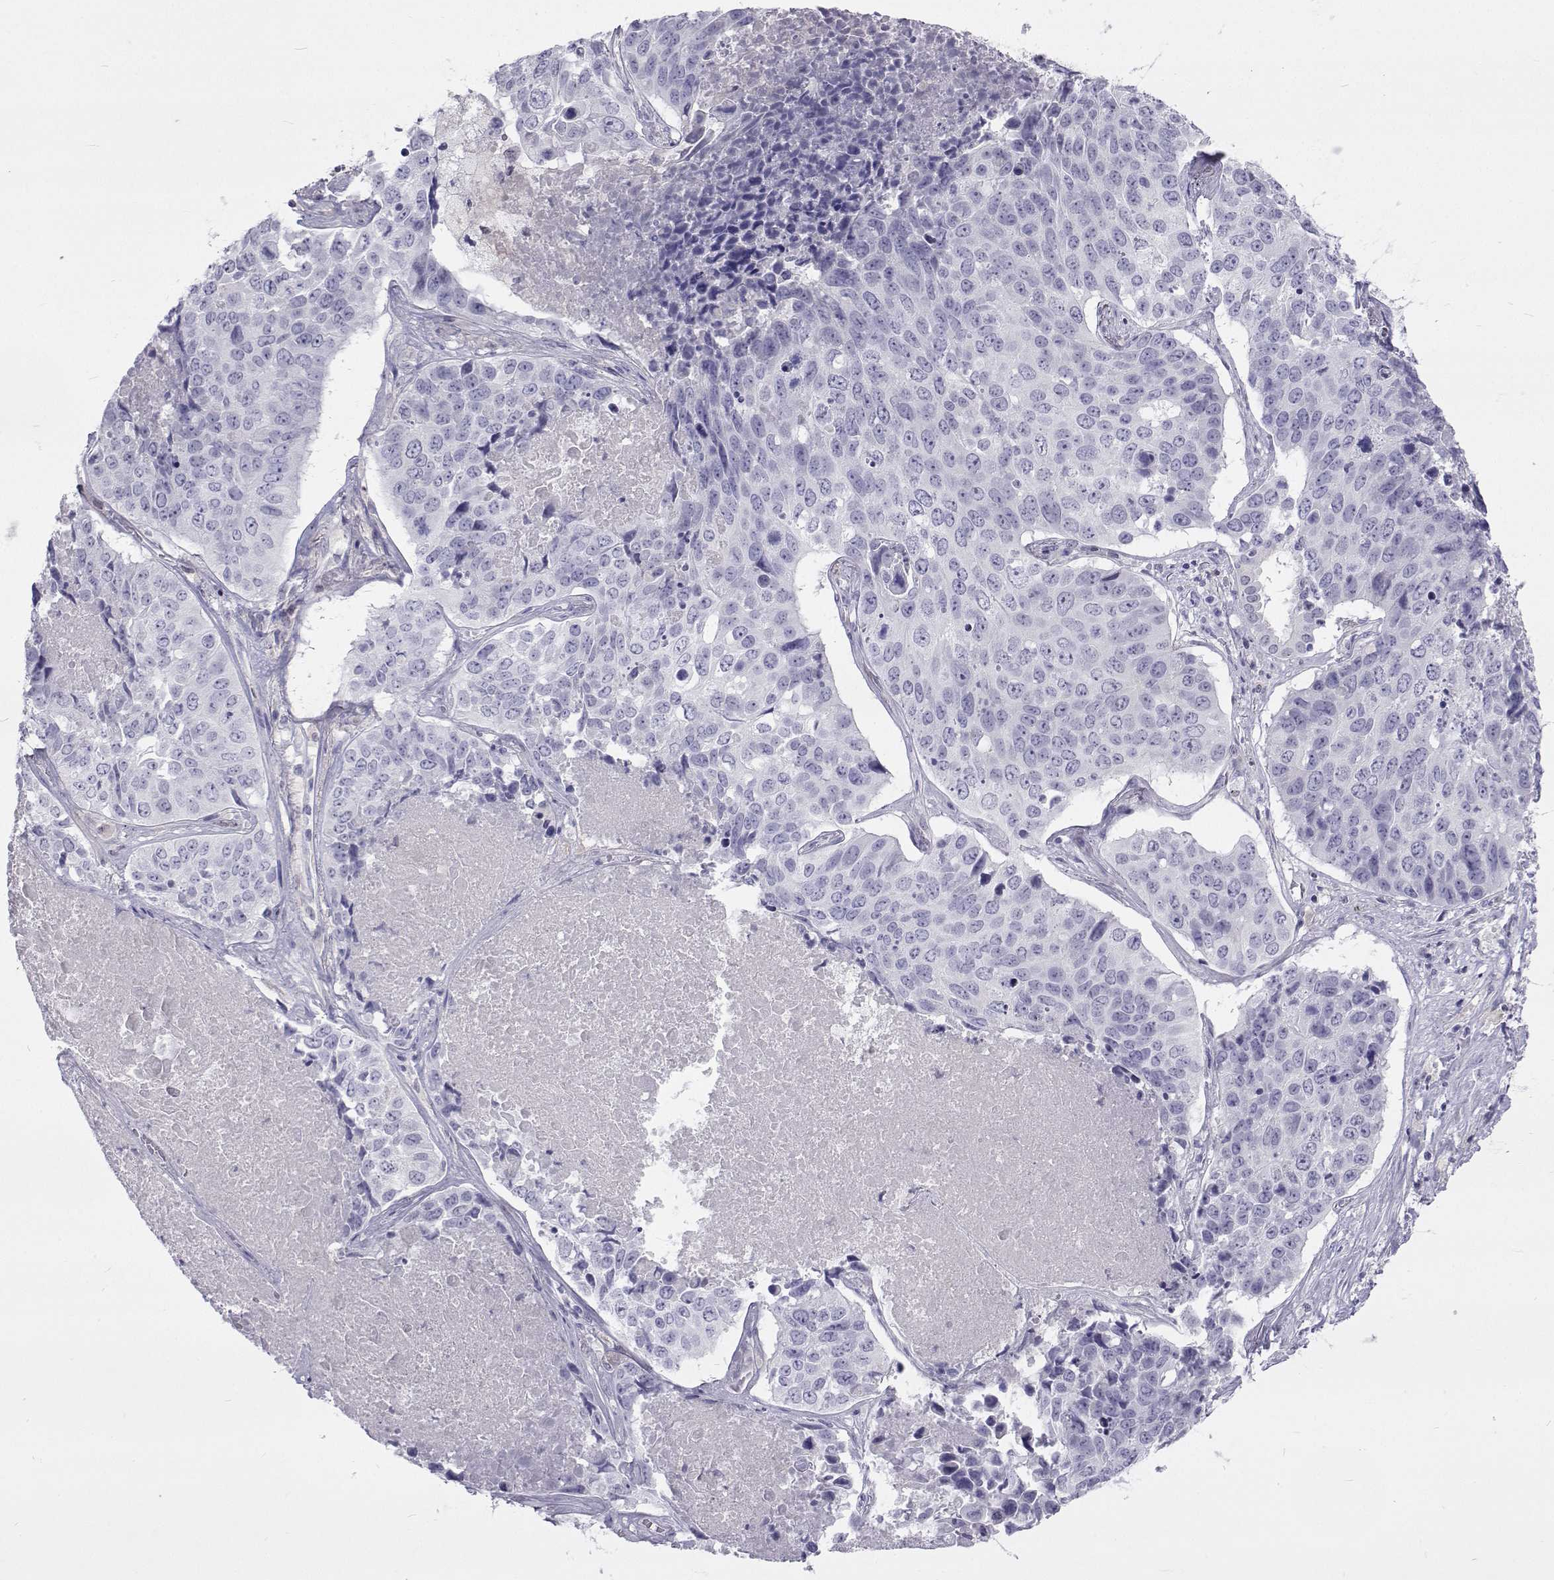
{"staining": {"intensity": "negative", "quantity": "none", "location": "none"}, "tissue": "lung cancer", "cell_type": "Tumor cells", "image_type": "cancer", "snomed": [{"axis": "morphology", "description": "Normal tissue, NOS"}, {"axis": "morphology", "description": "Squamous cell carcinoma, NOS"}, {"axis": "topography", "description": "Bronchus"}, {"axis": "topography", "description": "Lung"}], "caption": "Human lung cancer stained for a protein using IHC shows no staining in tumor cells.", "gene": "GALM", "patient": {"sex": "male", "age": 64}}